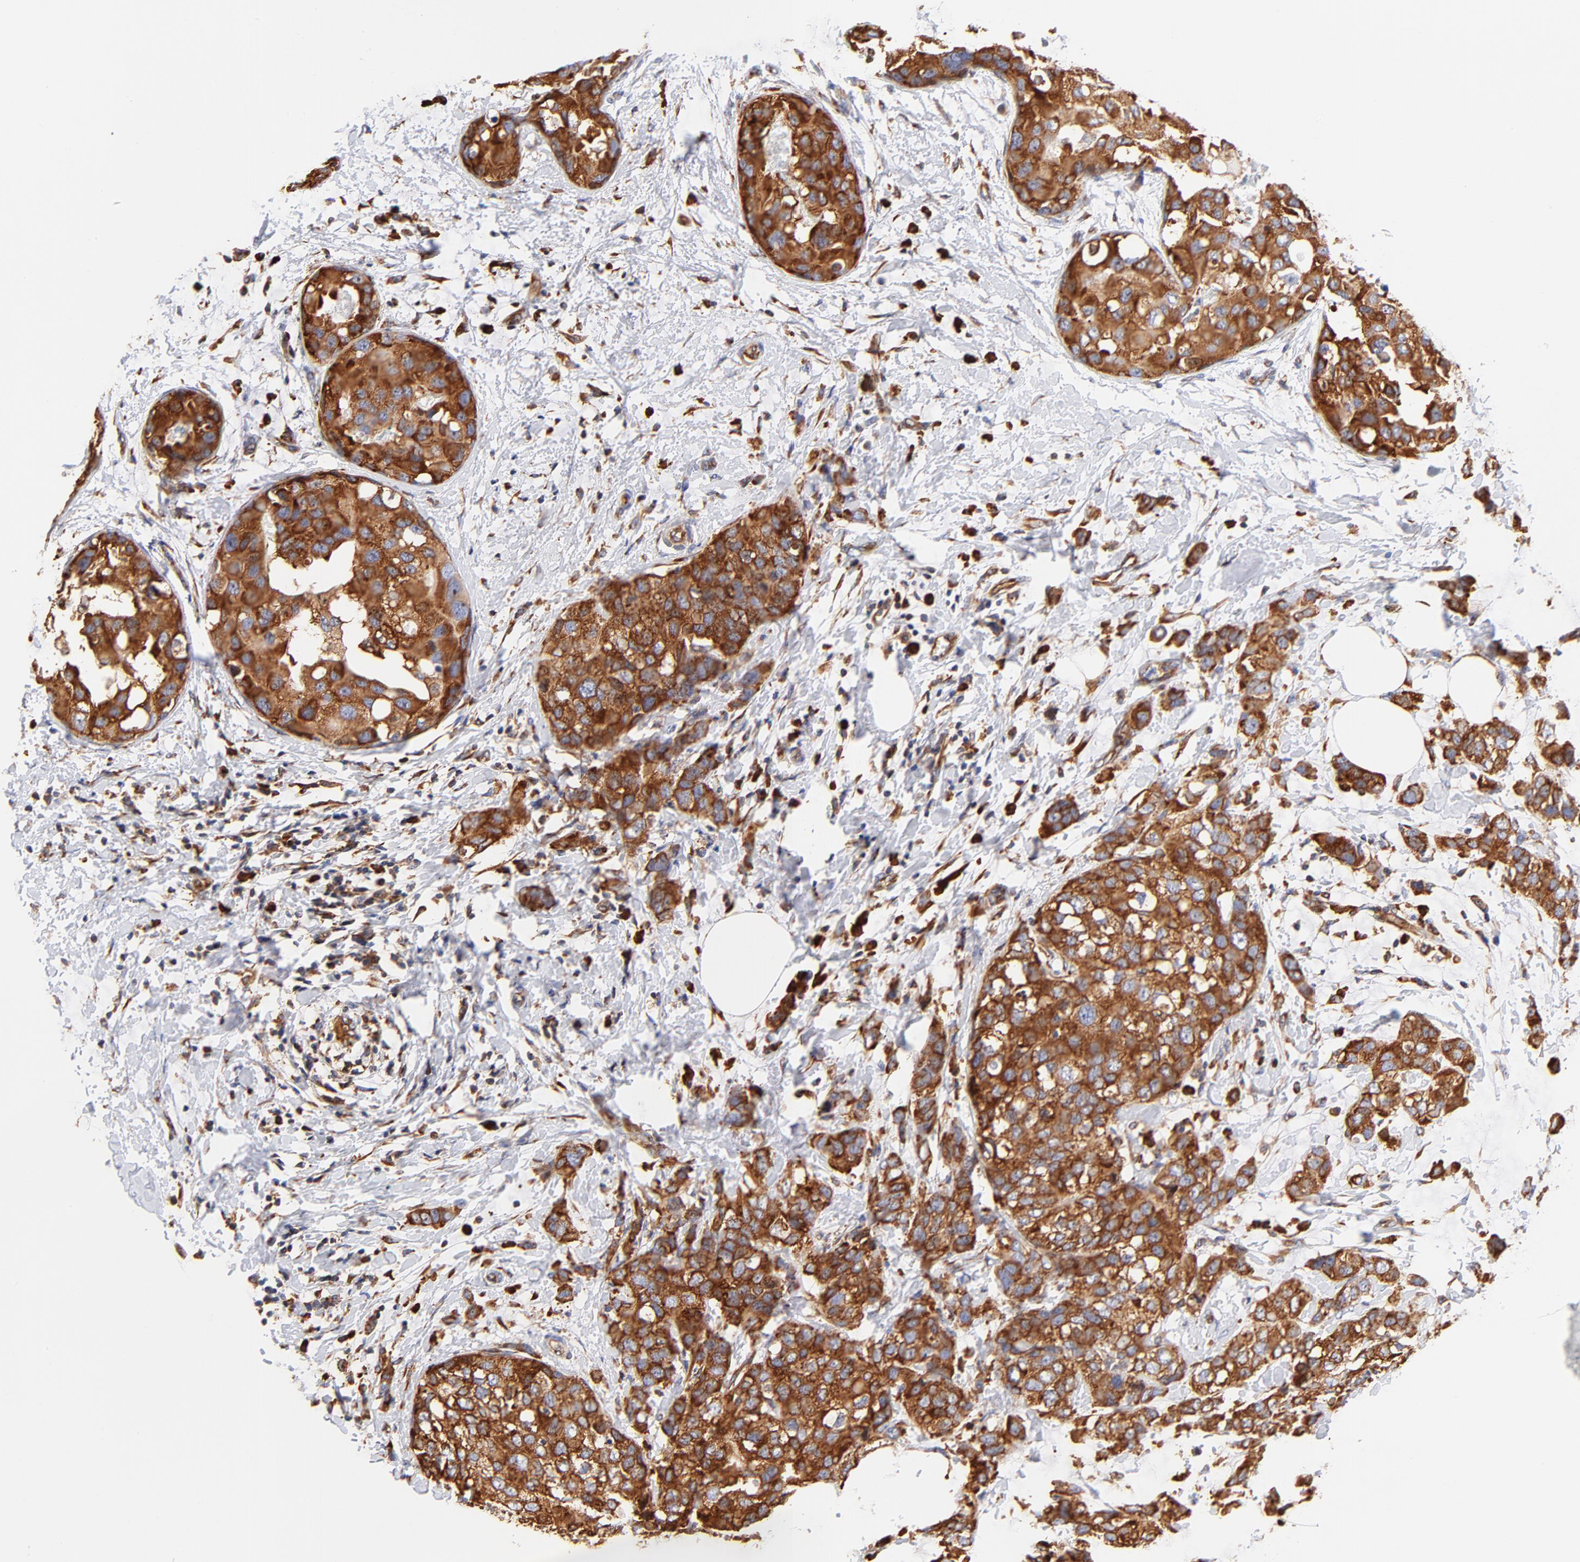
{"staining": {"intensity": "strong", "quantity": ">75%", "location": "cytoplasmic/membranous"}, "tissue": "breast cancer", "cell_type": "Tumor cells", "image_type": "cancer", "snomed": [{"axis": "morphology", "description": "Normal tissue, NOS"}, {"axis": "morphology", "description": "Duct carcinoma"}, {"axis": "topography", "description": "Breast"}], "caption": "A brown stain labels strong cytoplasmic/membranous positivity of a protein in breast cancer tumor cells.", "gene": "RPL27", "patient": {"sex": "female", "age": 50}}